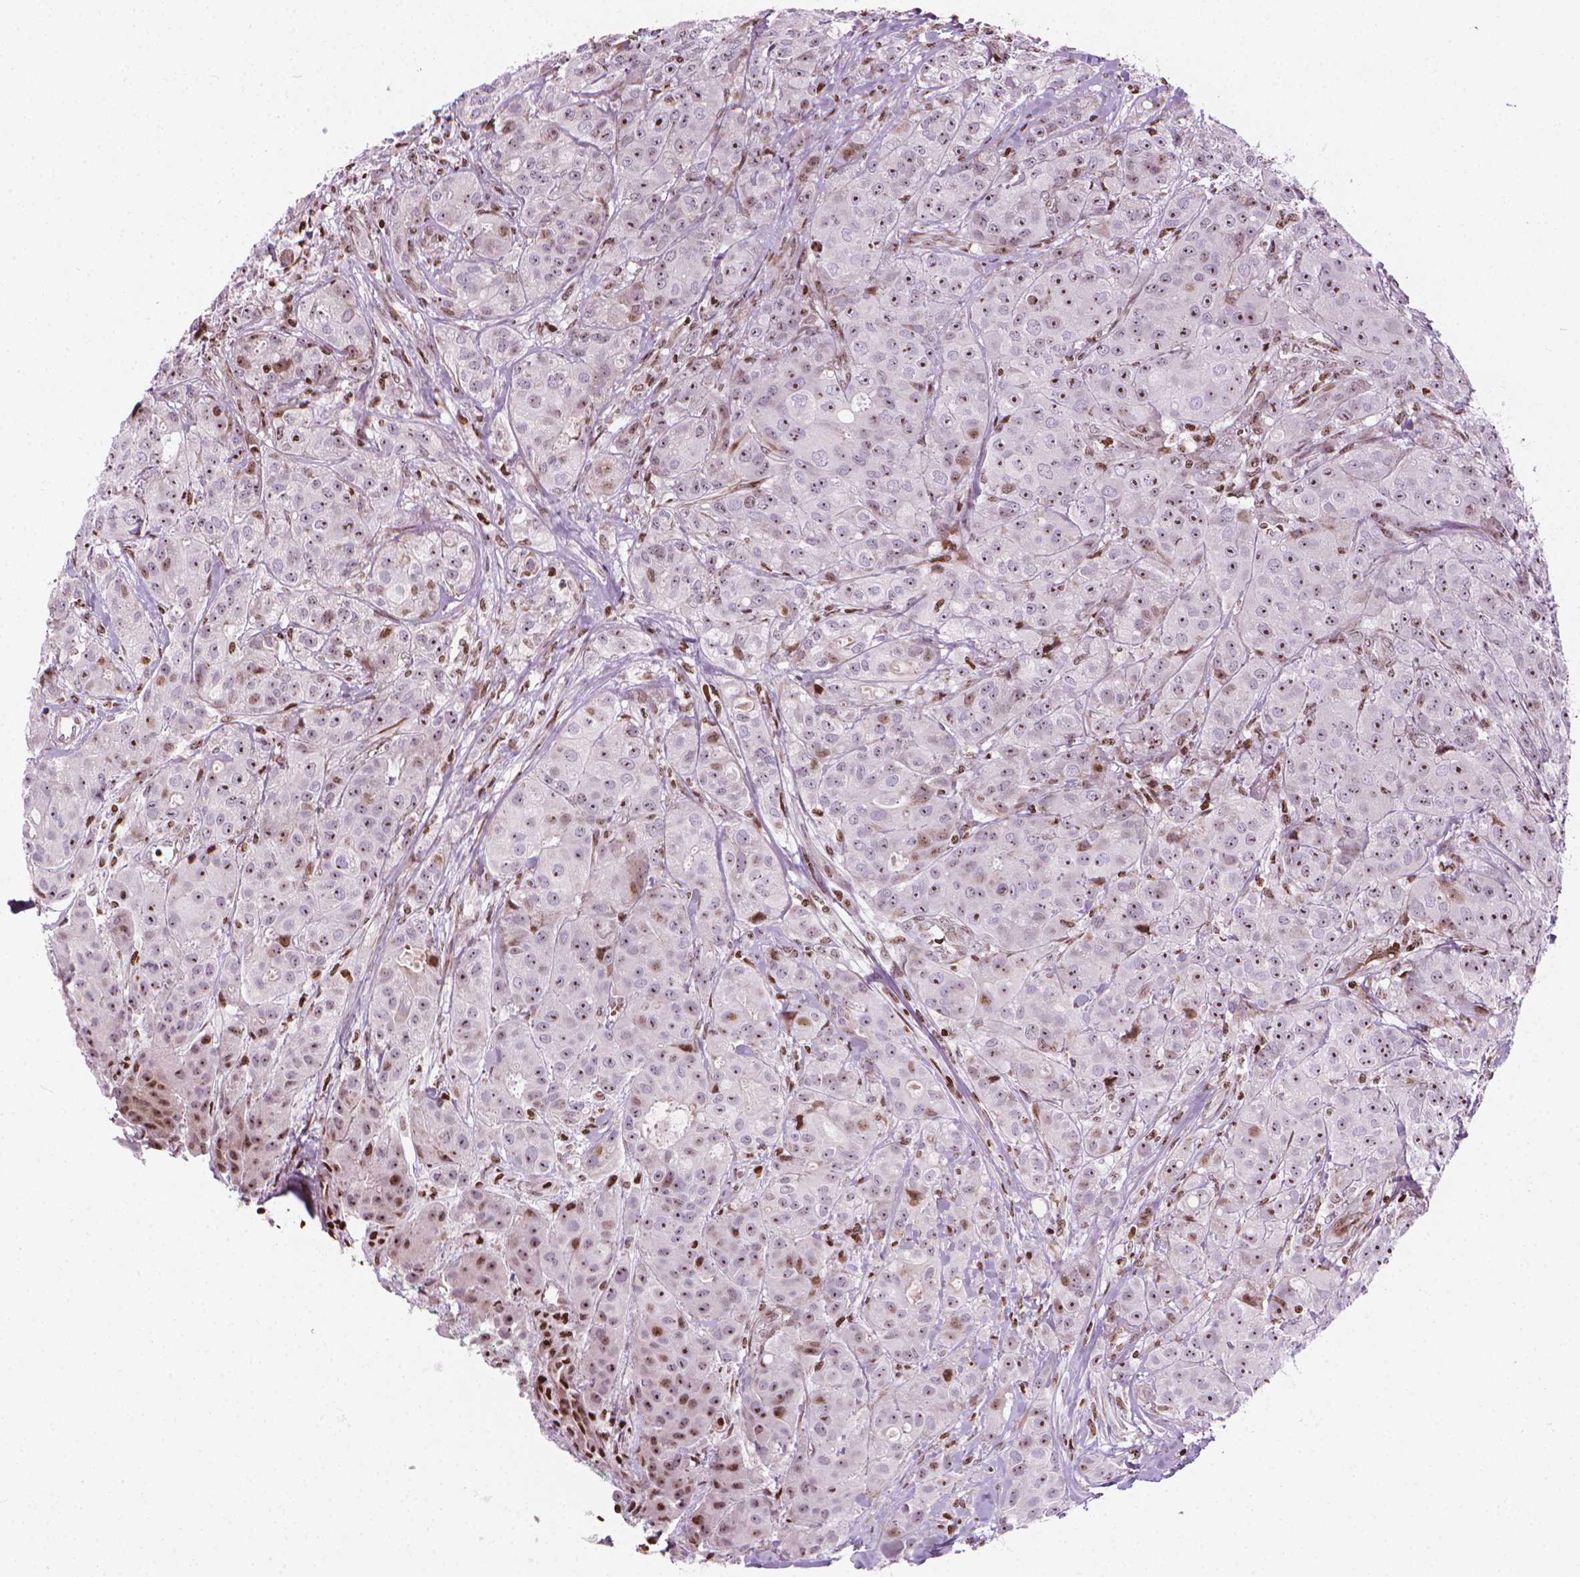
{"staining": {"intensity": "strong", "quantity": "25%-75%", "location": "nuclear"}, "tissue": "breast cancer", "cell_type": "Tumor cells", "image_type": "cancer", "snomed": [{"axis": "morphology", "description": "Duct carcinoma"}, {"axis": "topography", "description": "Breast"}], "caption": "A histopathology image of human breast cancer (infiltrating ductal carcinoma) stained for a protein exhibits strong nuclear brown staining in tumor cells. The staining was performed using DAB to visualize the protein expression in brown, while the nuclei were stained in blue with hematoxylin (Magnification: 20x).", "gene": "PIP4K2A", "patient": {"sex": "female", "age": 43}}